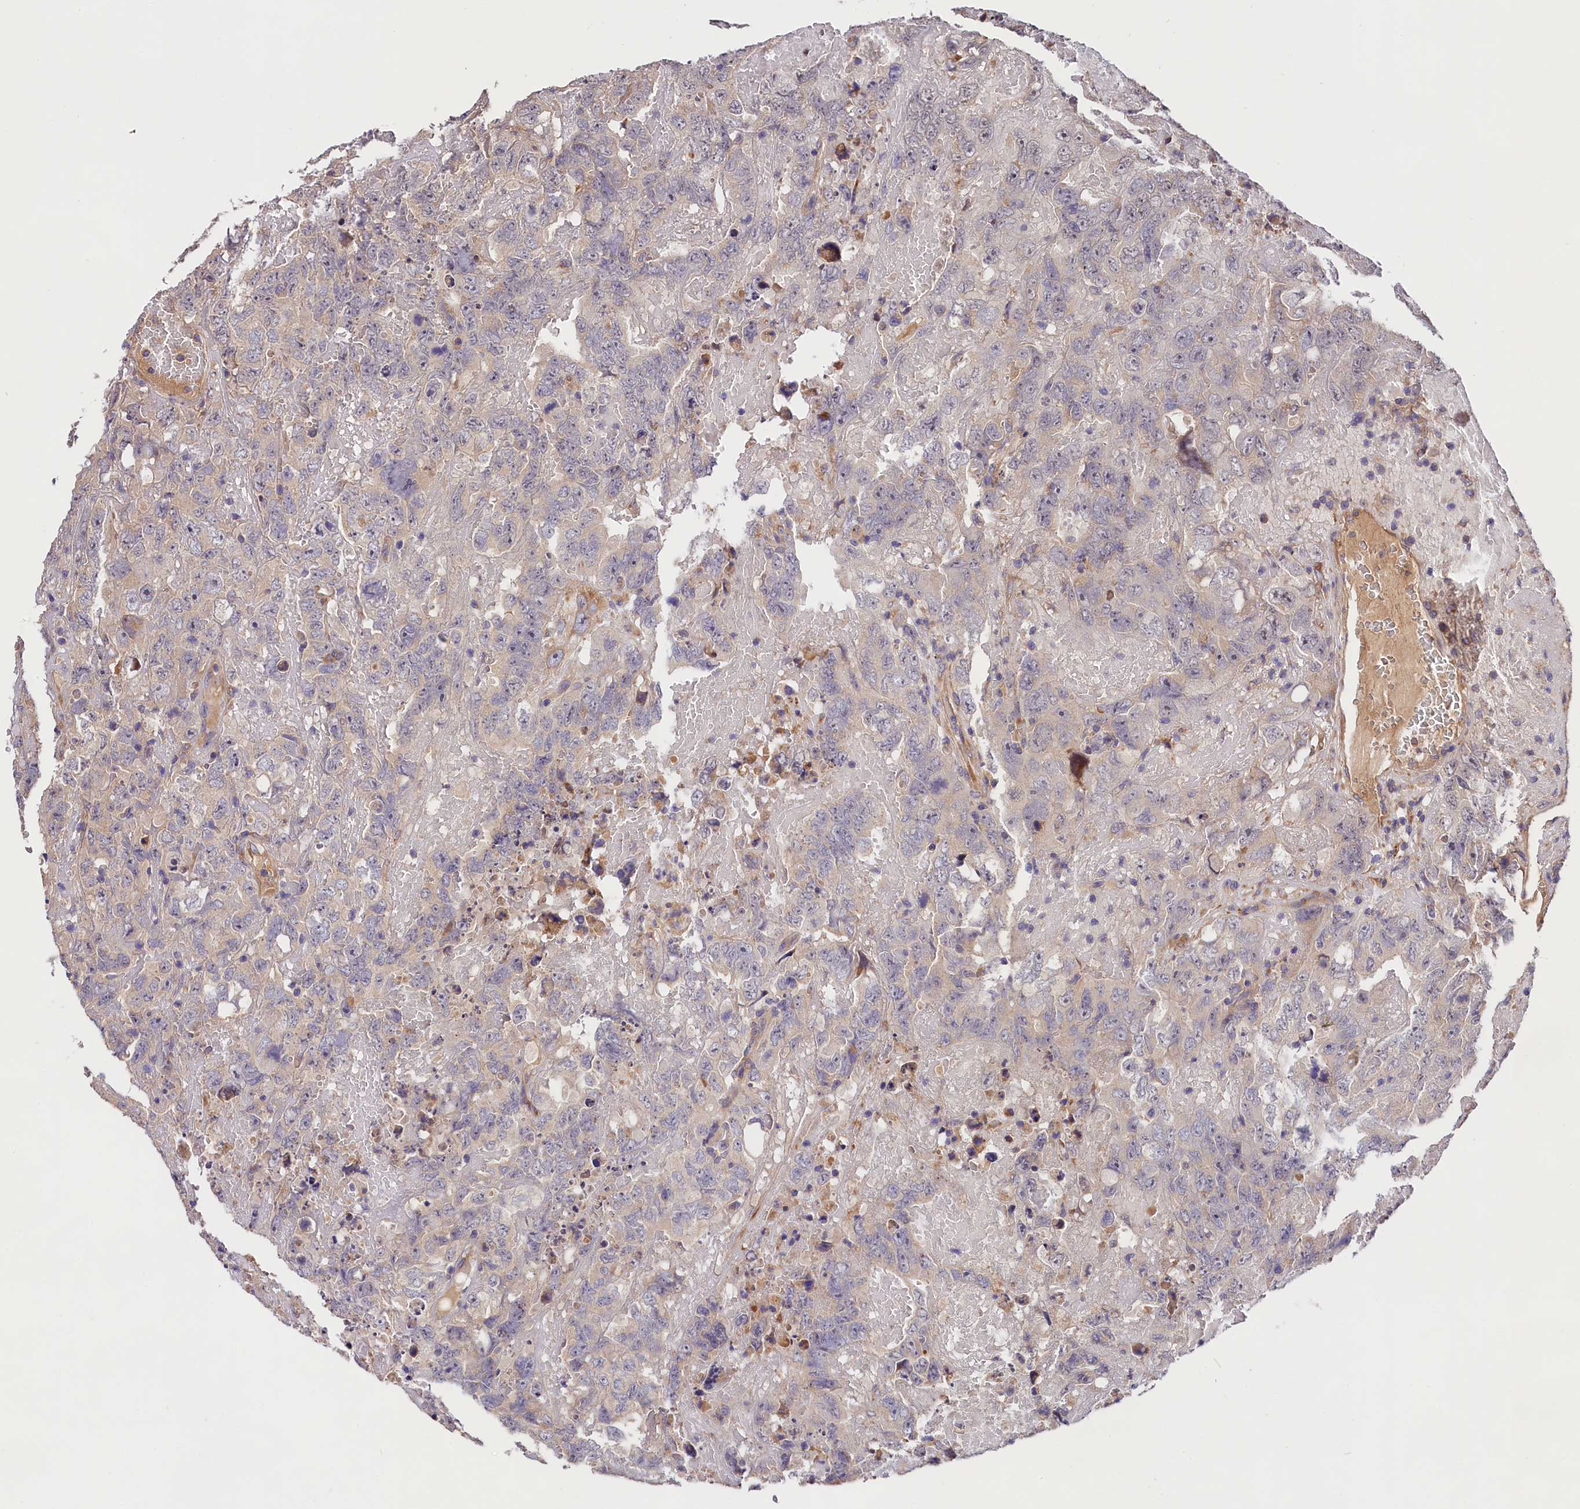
{"staining": {"intensity": "negative", "quantity": "none", "location": "none"}, "tissue": "testis cancer", "cell_type": "Tumor cells", "image_type": "cancer", "snomed": [{"axis": "morphology", "description": "Carcinoma, Embryonal, NOS"}, {"axis": "topography", "description": "Testis"}], "caption": "Testis cancer was stained to show a protein in brown. There is no significant staining in tumor cells.", "gene": "SPG11", "patient": {"sex": "male", "age": 45}}